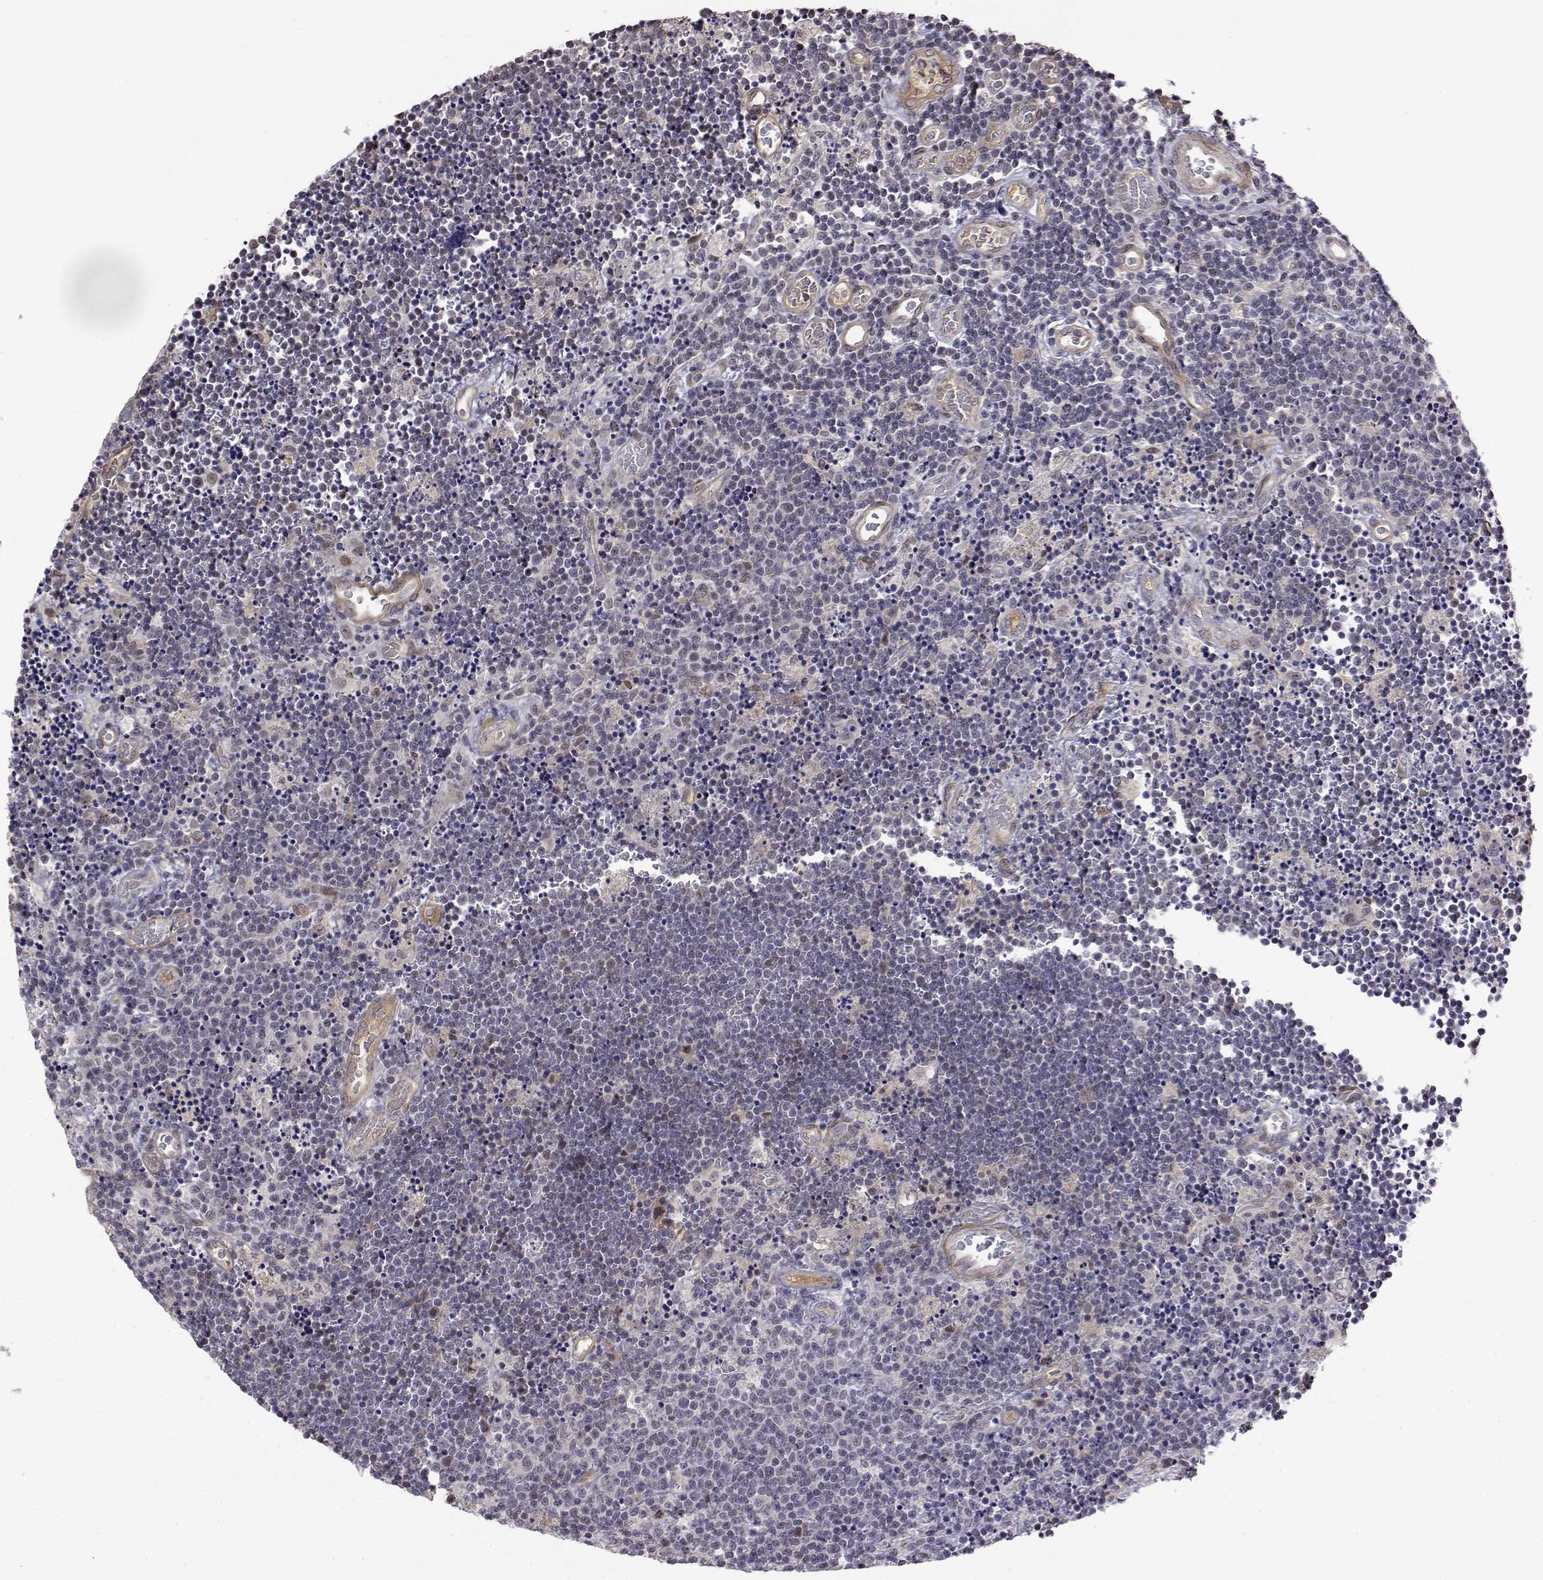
{"staining": {"intensity": "negative", "quantity": "none", "location": "none"}, "tissue": "lymphoma", "cell_type": "Tumor cells", "image_type": "cancer", "snomed": [{"axis": "morphology", "description": "Malignant lymphoma, non-Hodgkin's type, Low grade"}, {"axis": "topography", "description": "Brain"}], "caption": "Tumor cells show no significant protein positivity in lymphoma.", "gene": "ITGA7", "patient": {"sex": "female", "age": 66}}